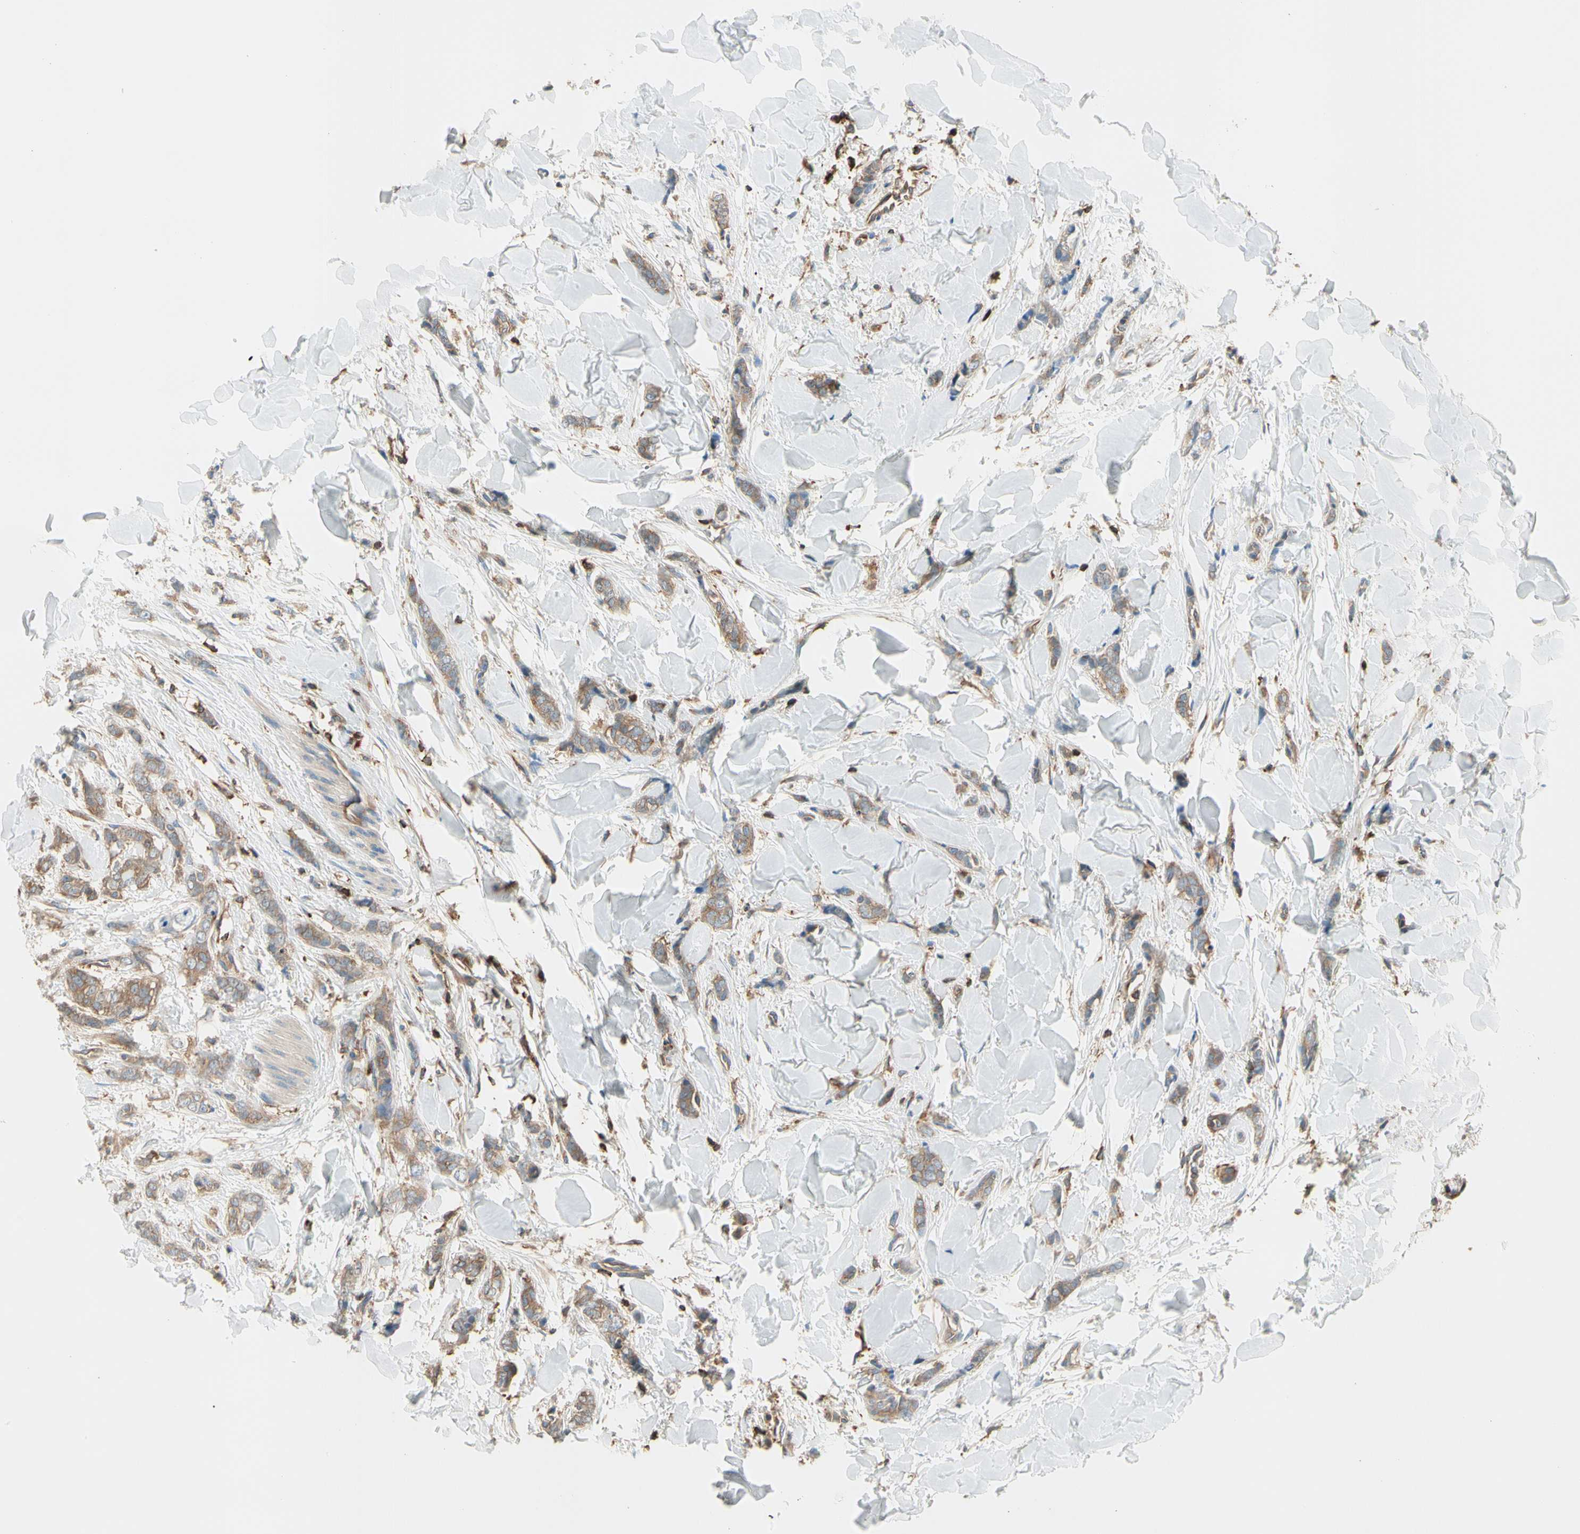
{"staining": {"intensity": "moderate", "quantity": ">75%", "location": "cytoplasmic/membranous"}, "tissue": "breast cancer", "cell_type": "Tumor cells", "image_type": "cancer", "snomed": [{"axis": "morphology", "description": "Lobular carcinoma"}, {"axis": "topography", "description": "Skin"}, {"axis": "topography", "description": "Breast"}], "caption": "Immunohistochemistry (IHC) of breast cancer (lobular carcinoma) reveals medium levels of moderate cytoplasmic/membranous staining in approximately >75% of tumor cells.", "gene": "CAPZA2", "patient": {"sex": "female", "age": 46}}